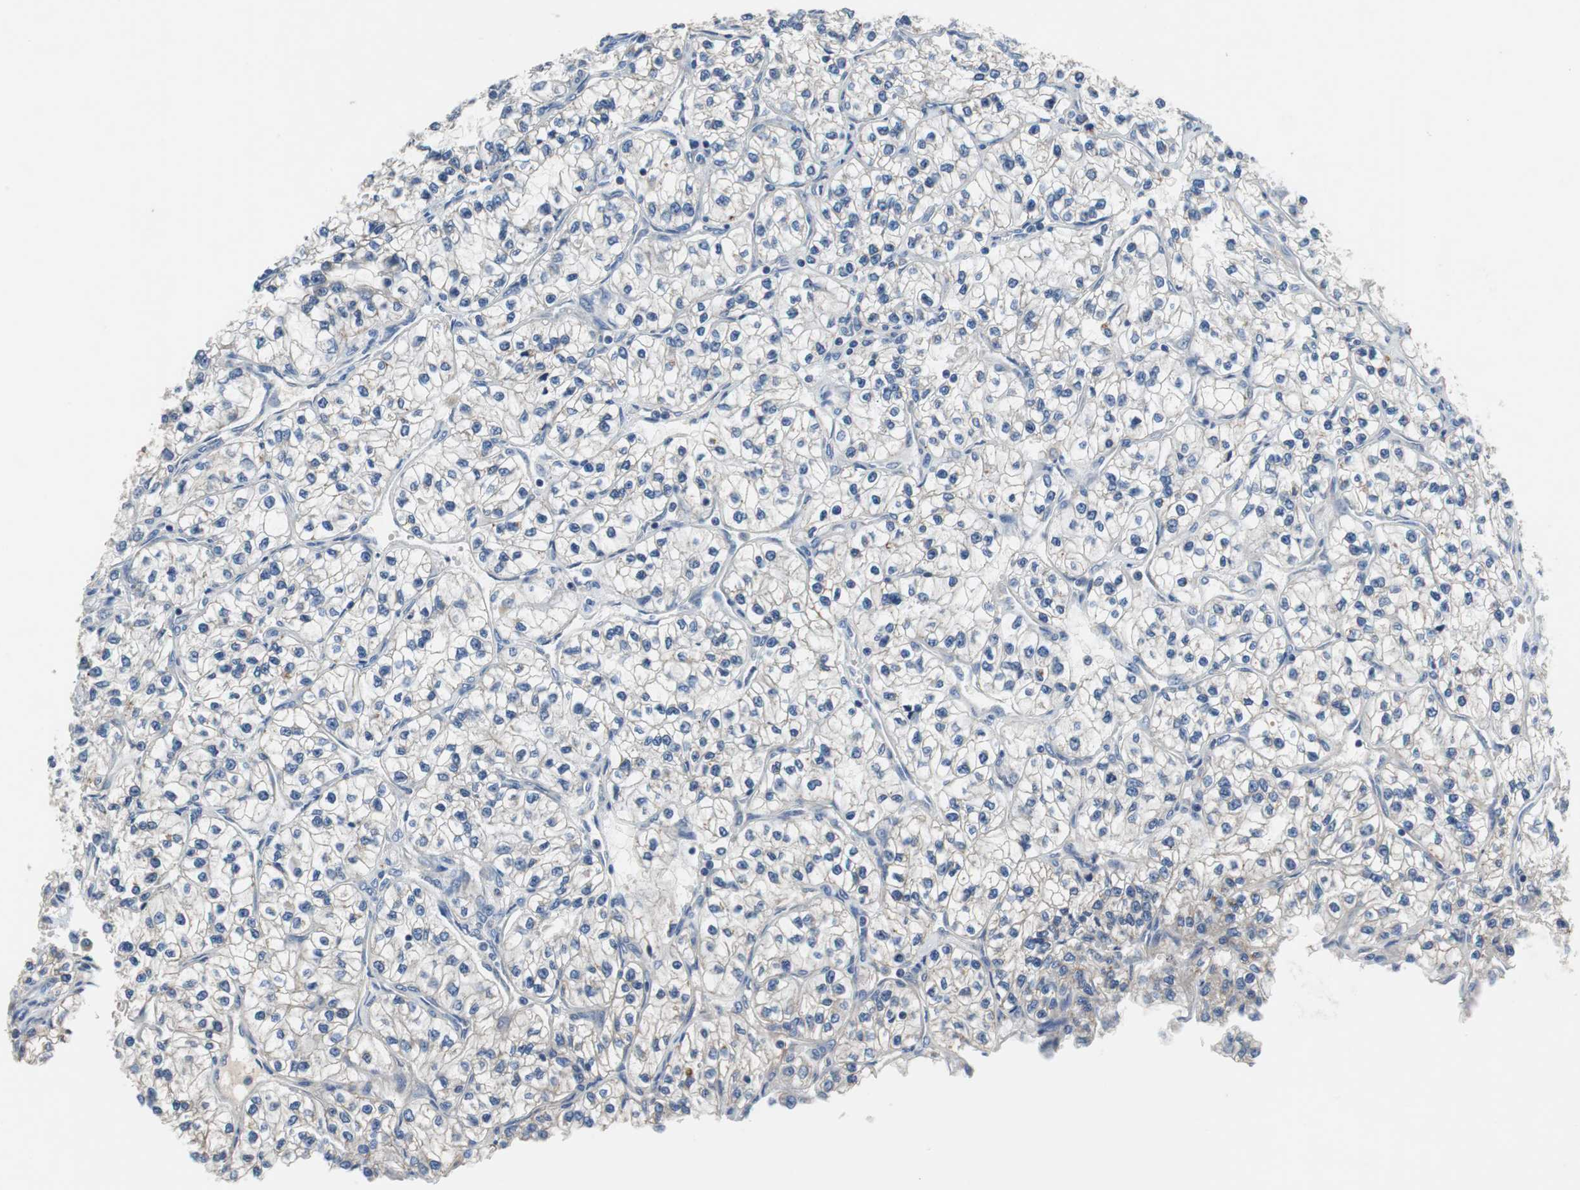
{"staining": {"intensity": "weak", "quantity": "<25%", "location": "cytoplasmic/membranous"}, "tissue": "renal cancer", "cell_type": "Tumor cells", "image_type": "cancer", "snomed": [{"axis": "morphology", "description": "Adenocarcinoma, NOS"}, {"axis": "topography", "description": "Kidney"}], "caption": "Renal cancer (adenocarcinoma) stained for a protein using IHC shows no expression tumor cells.", "gene": "NLGN1", "patient": {"sex": "female", "age": 57}}